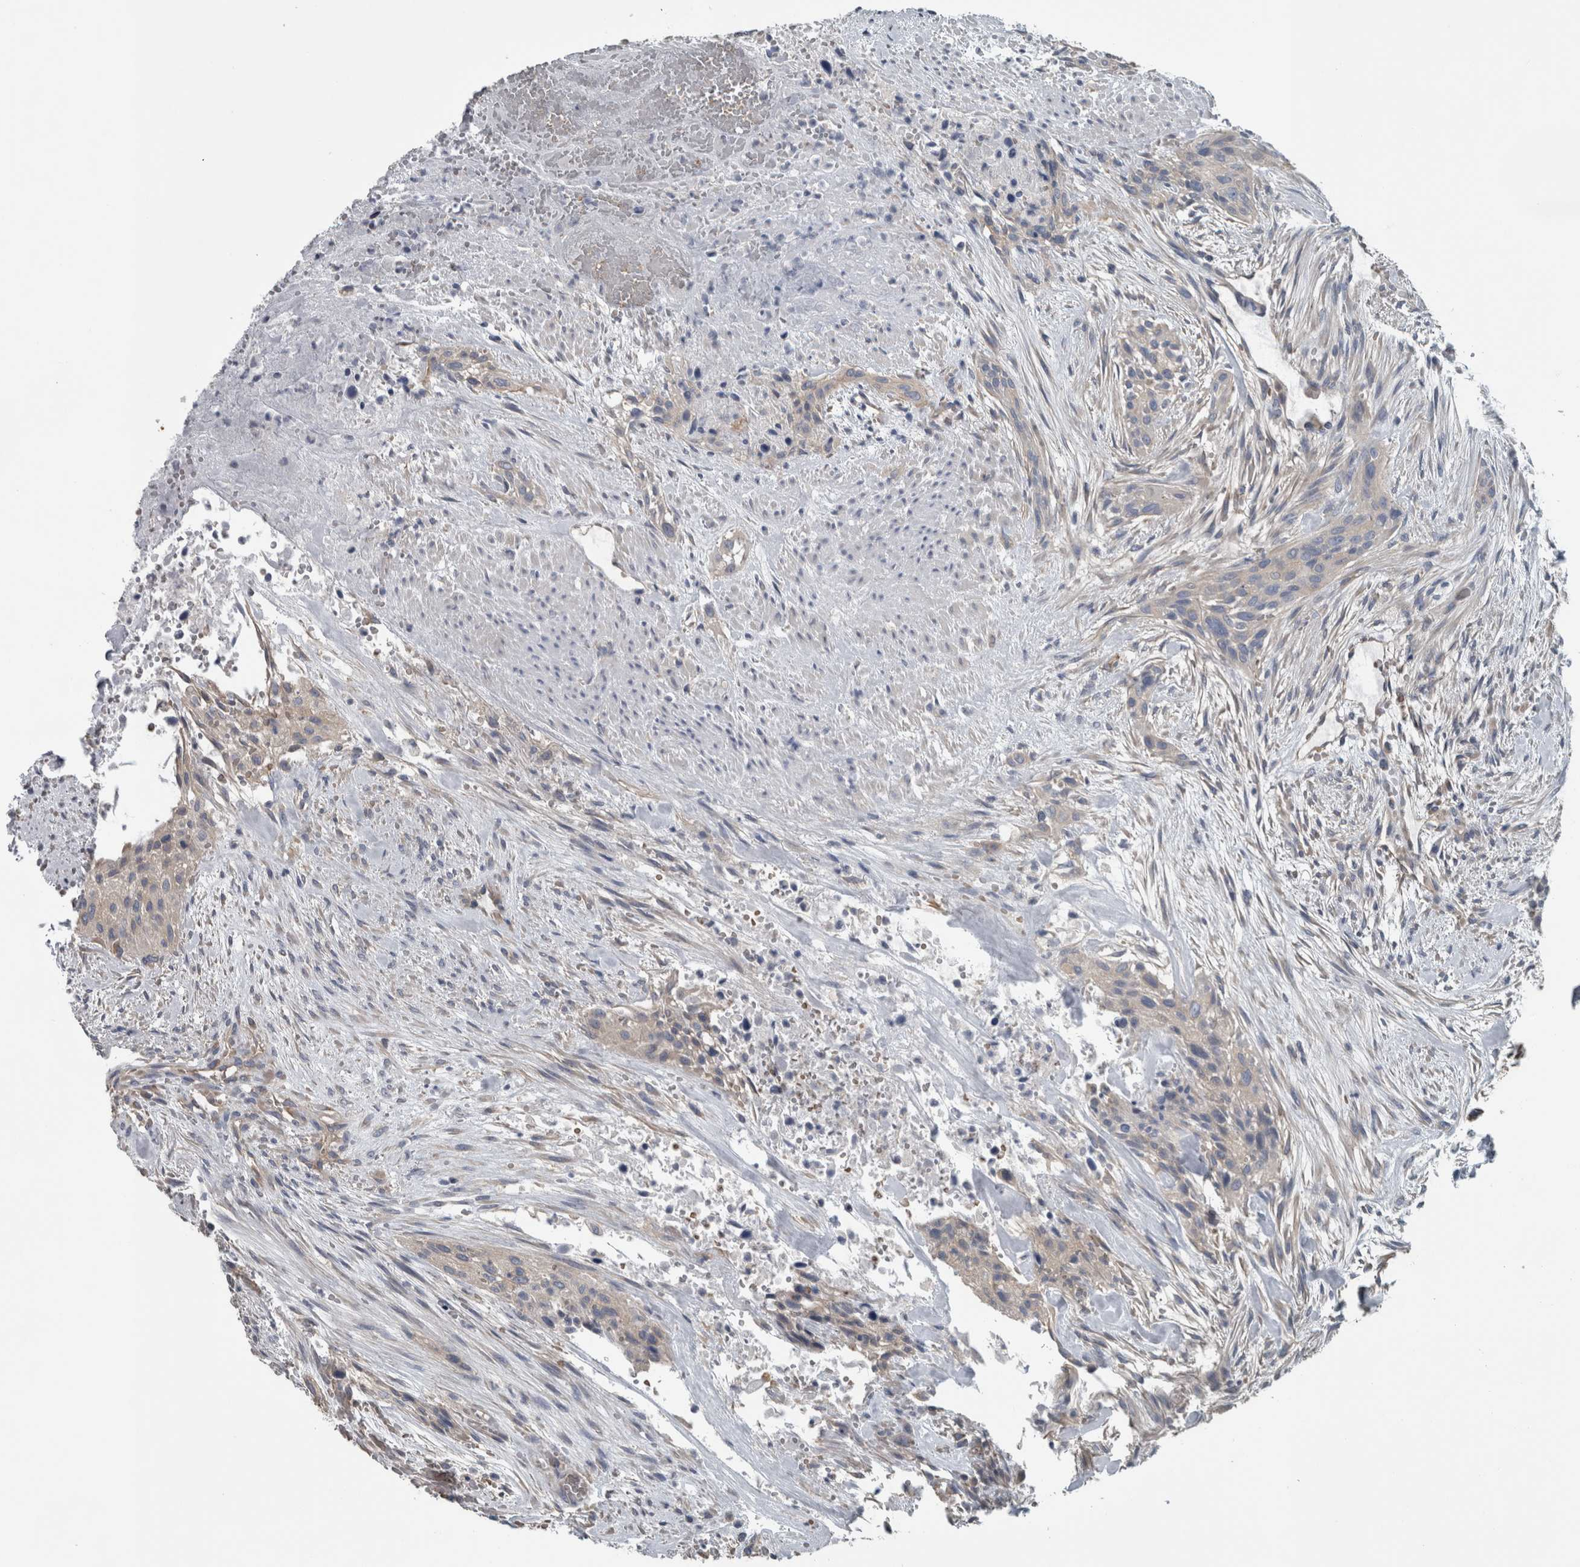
{"staining": {"intensity": "negative", "quantity": "none", "location": "none"}, "tissue": "urothelial cancer", "cell_type": "Tumor cells", "image_type": "cancer", "snomed": [{"axis": "morphology", "description": "Urothelial carcinoma, High grade"}, {"axis": "topography", "description": "Urinary bladder"}], "caption": "This photomicrograph is of urothelial cancer stained with immunohistochemistry to label a protein in brown with the nuclei are counter-stained blue. There is no expression in tumor cells. The staining was performed using DAB to visualize the protein expression in brown, while the nuclei were stained in blue with hematoxylin (Magnification: 20x).", "gene": "SH3GL2", "patient": {"sex": "male", "age": 35}}